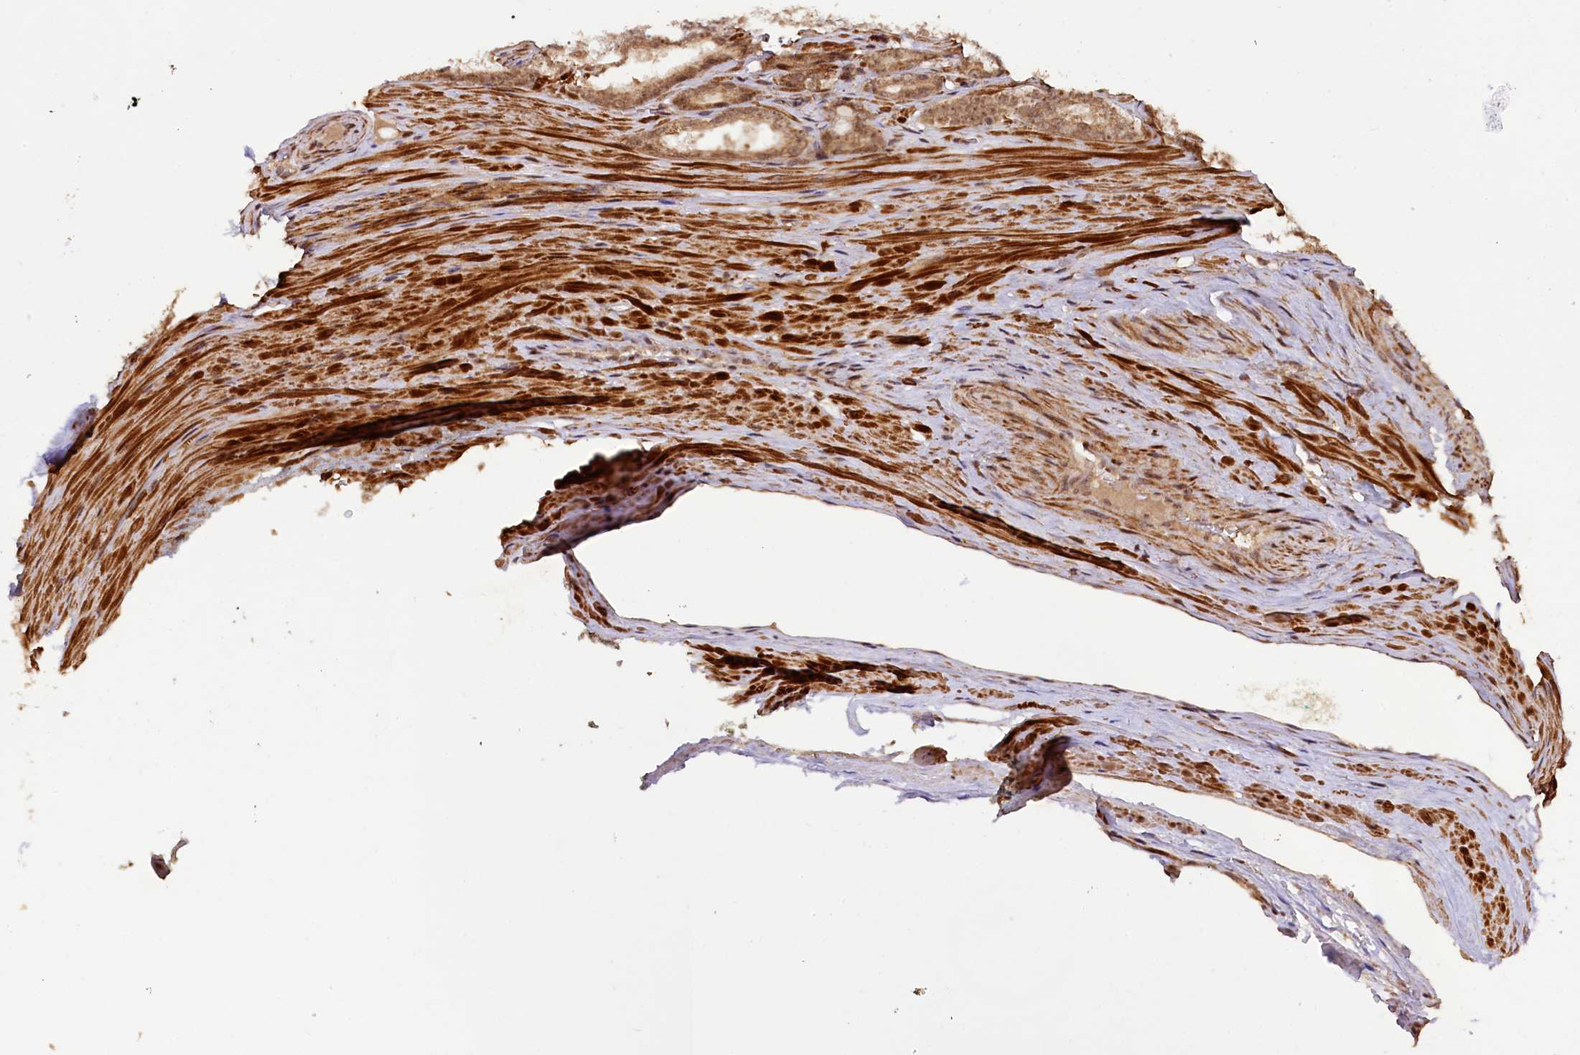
{"staining": {"intensity": "moderate", "quantity": ">75%", "location": "cytoplasmic/membranous,nuclear"}, "tissue": "prostate cancer", "cell_type": "Tumor cells", "image_type": "cancer", "snomed": [{"axis": "morphology", "description": "Adenocarcinoma, Low grade"}, {"axis": "topography", "description": "Prostate"}], "caption": "Moderate cytoplasmic/membranous and nuclear expression for a protein is seen in approximately >75% of tumor cells of prostate cancer (low-grade adenocarcinoma) using IHC.", "gene": "SHPRH", "patient": {"sex": "male", "age": 54}}